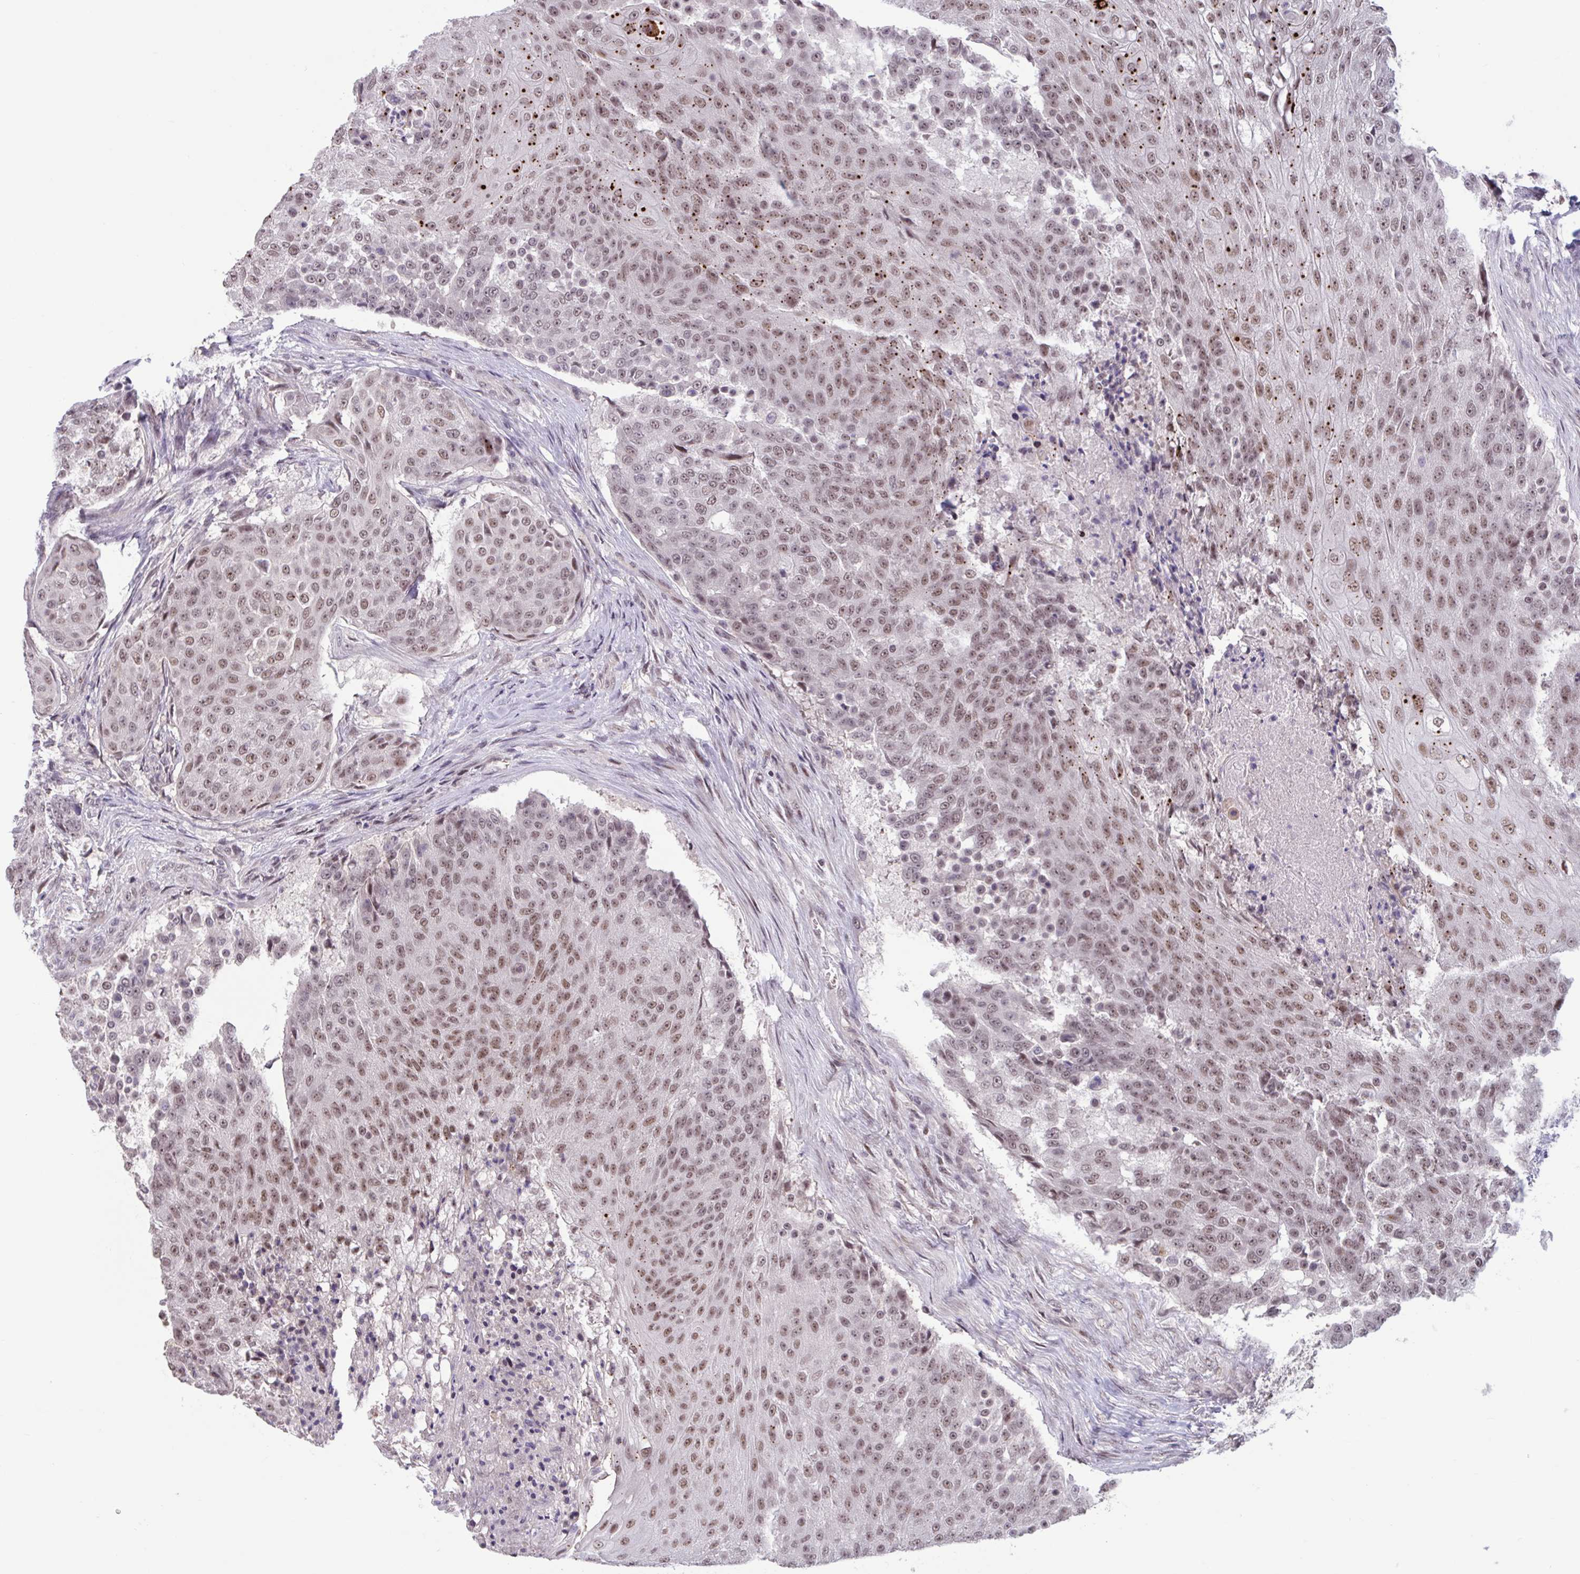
{"staining": {"intensity": "moderate", "quantity": ">75%", "location": "nuclear"}, "tissue": "urothelial cancer", "cell_type": "Tumor cells", "image_type": "cancer", "snomed": [{"axis": "morphology", "description": "Urothelial carcinoma, High grade"}, {"axis": "topography", "description": "Urinary bladder"}], "caption": "IHC (DAB) staining of human high-grade urothelial carcinoma exhibits moderate nuclear protein staining in approximately >75% of tumor cells. IHC stains the protein of interest in brown and the nuclei are stained blue.", "gene": "ZNF414", "patient": {"sex": "female", "age": 63}}